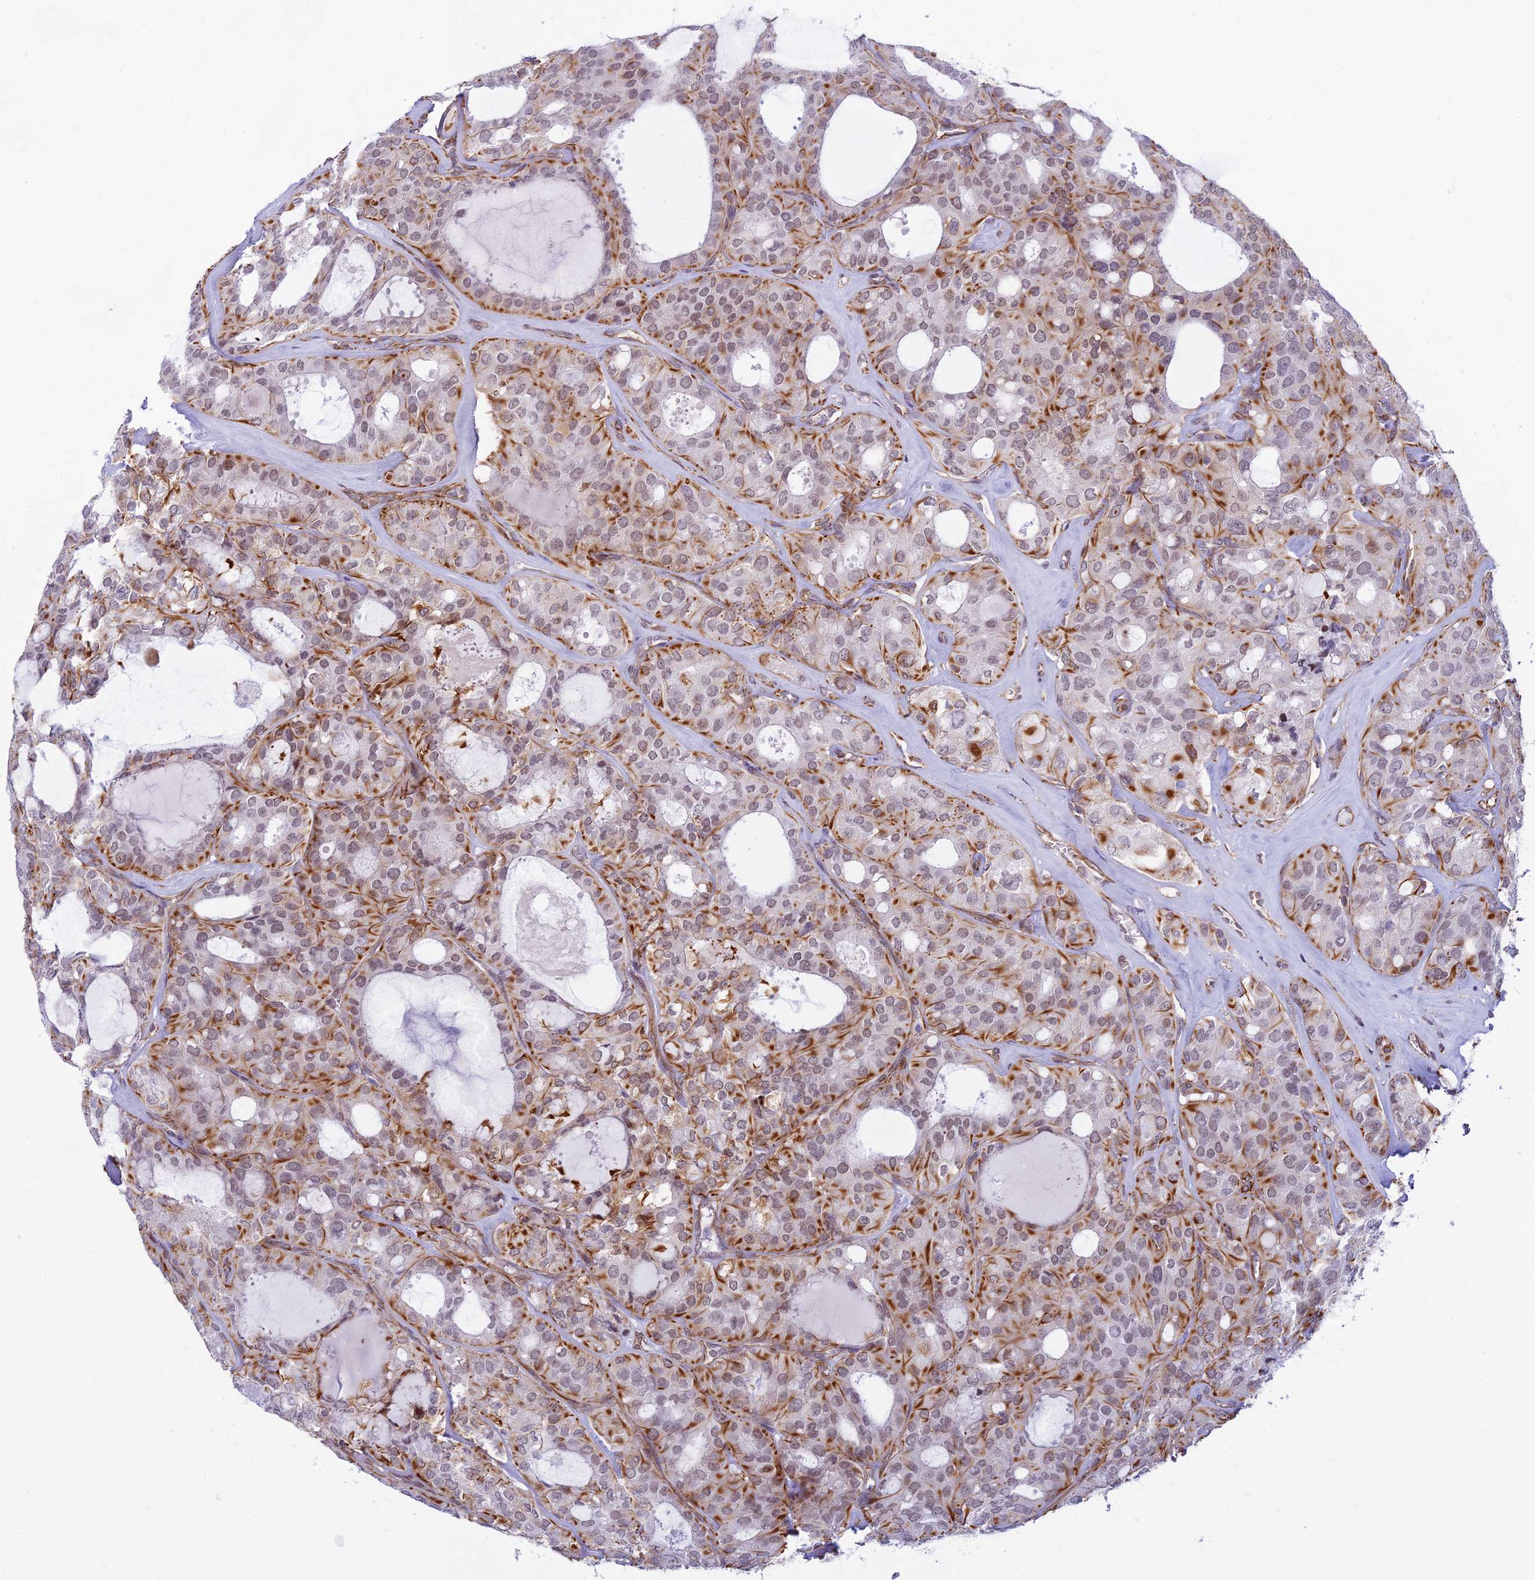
{"staining": {"intensity": "moderate", "quantity": ">75%", "location": "cytoplasmic/membranous,nuclear"}, "tissue": "thyroid cancer", "cell_type": "Tumor cells", "image_type": "cancer", "snomed": [{"axis": "morphology", "description": "Follicular adenoma carcinoma, NOS"}, {"axis": "topography", "description": "Thyroid gland"}], "caption": "This is an image of immunohistochemistry staining of thyroid follicular adenoma carcinoma, which shows moderate positivity in the cytoplasmic/membranous and nuclear of tumor cells.", "gene": "SAPCD2", "patient": {"sex": "male", "age": 75}}